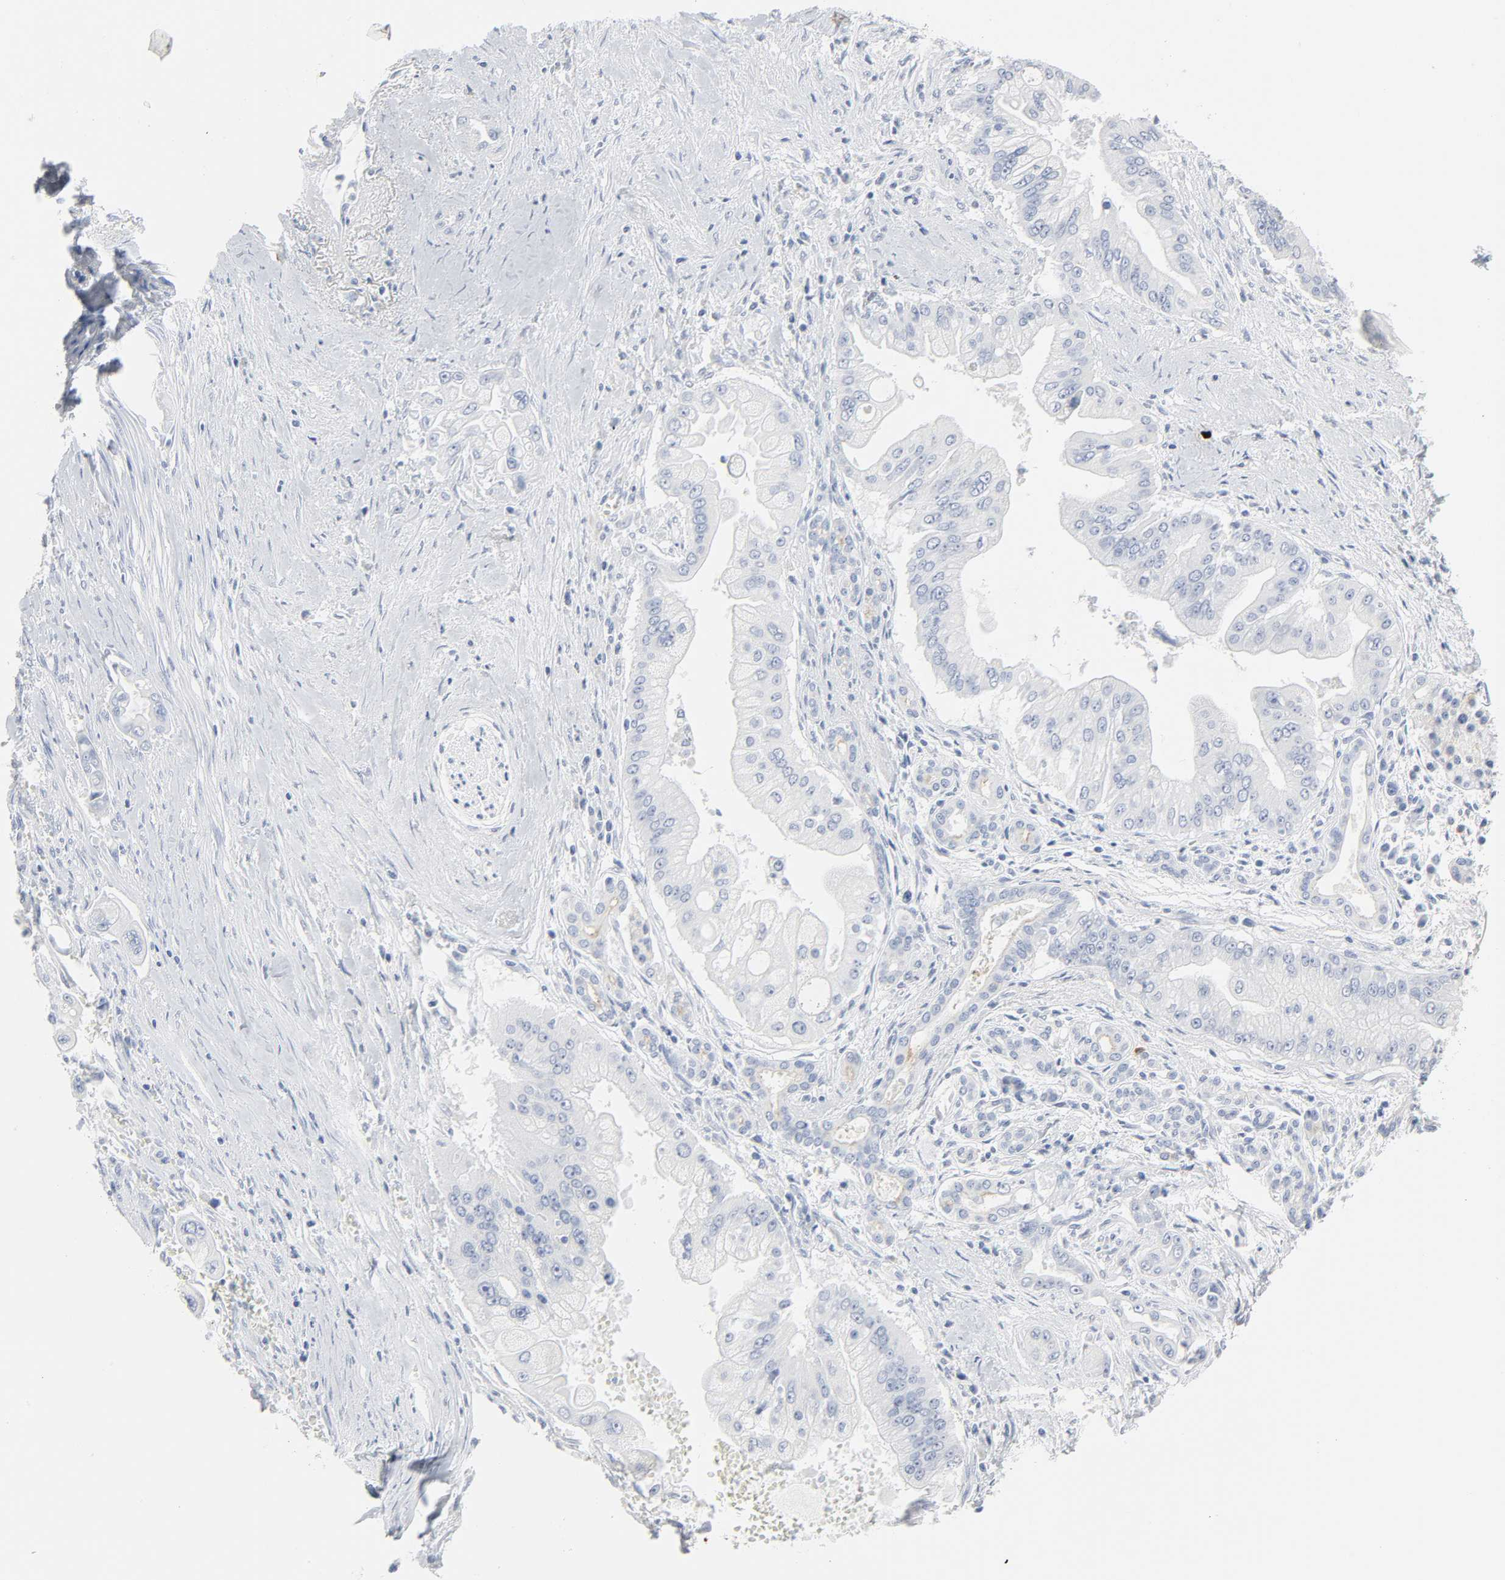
{"staining": {"intensity": "moderate", "quantity": "<25%", "location": "cytoplasmic/membranous"}, "tissue": "pancreatic cancer", "cell_type": "Tumor cells", "image_type": "cancer", "snomed": [{"axis": "morphology", "description": "Adenocarcinoma, NOS"}, {"axis": "topography", "description": "Pancreas"}], "caption": "Immunohistochemical staining of human pancreatic cancer reveals moderate cytoplasmic/membranous protein expression in about <25% of tumor cells. Using DAB (3,3'-diaminobenzidine) (brown) and hematoxylin (blue) stains, captured at high magnification using brightfield microscopy.", "gene": "ACP3", "patient": {"sex": "male", "age": 59}}